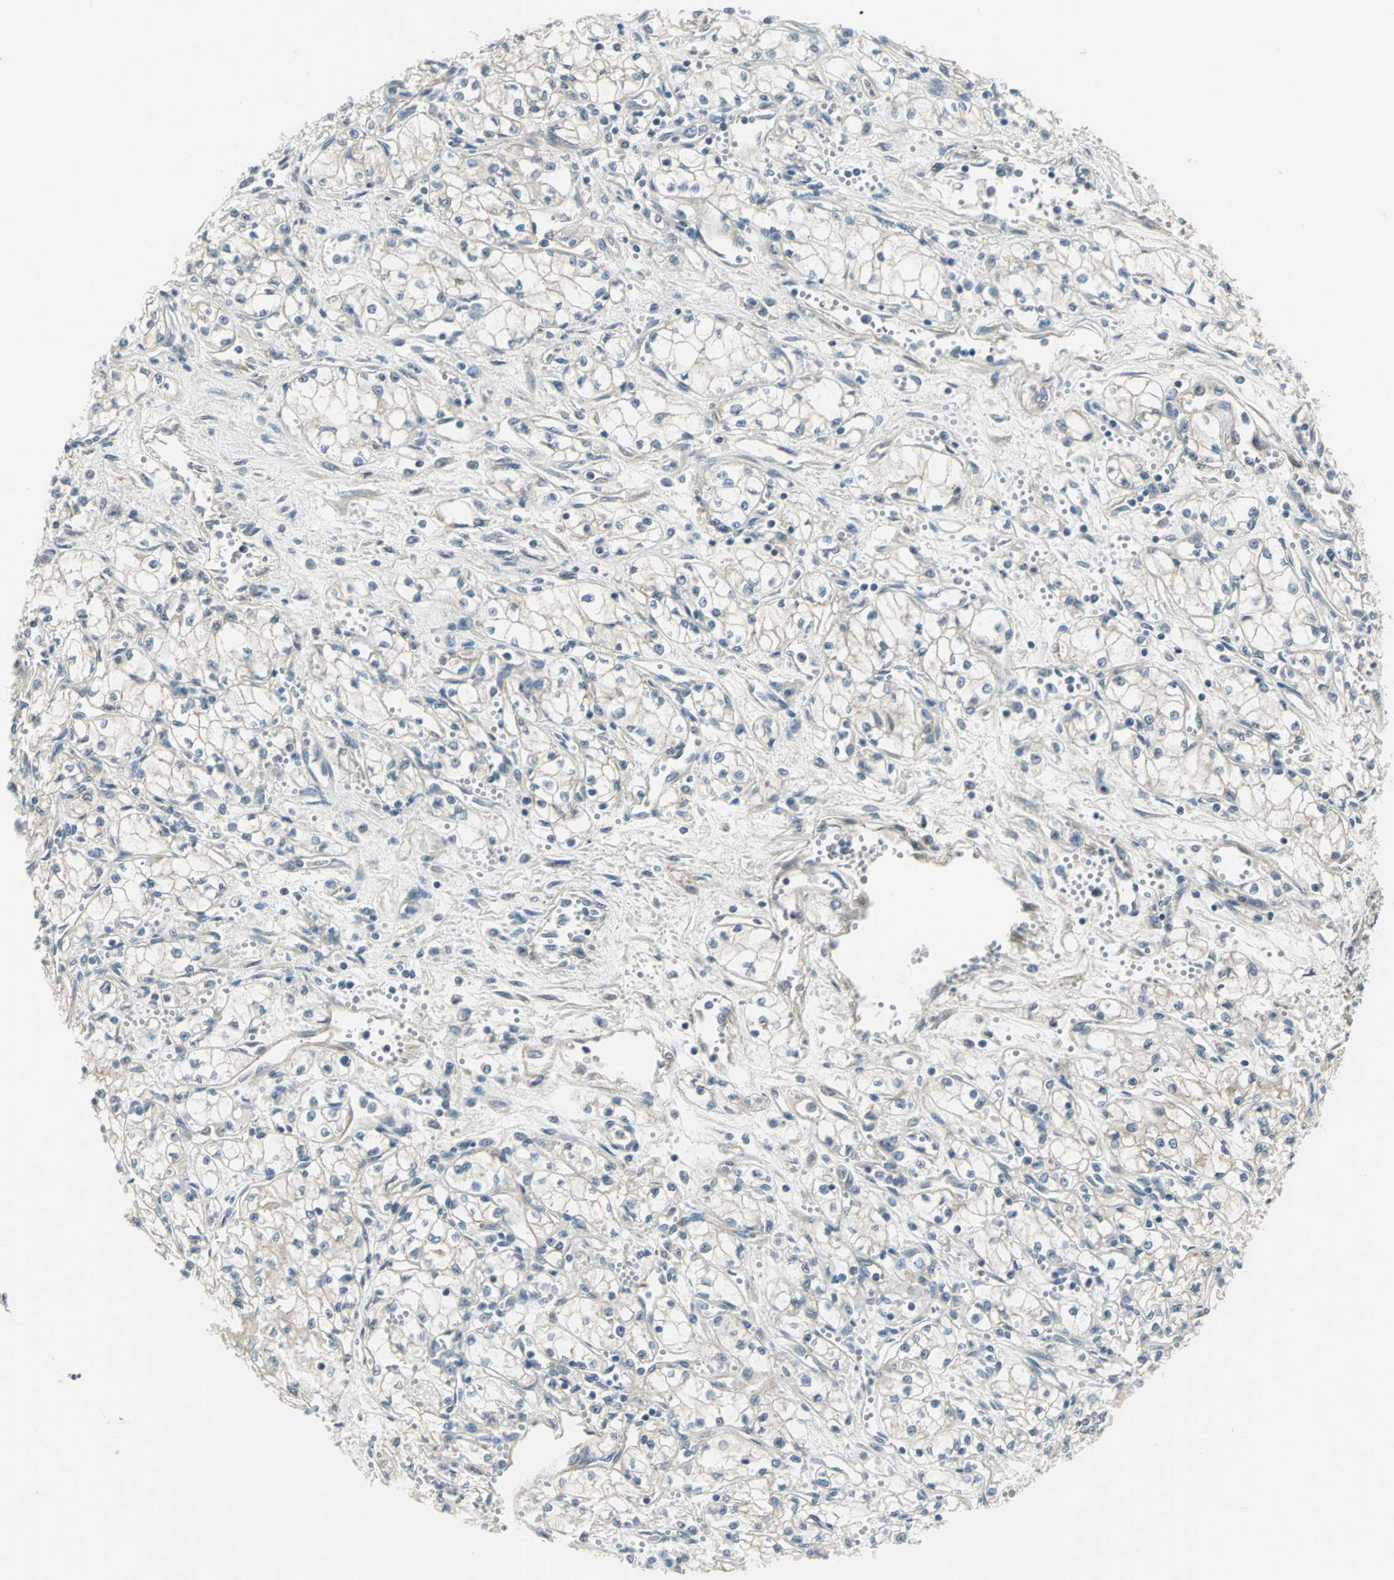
{"staining": {"intensity": "negative", "quantity": "none", "location": "none"}, "tissue": "renal cancer", "cell_type": "Tumor cells", "image_type": "cancer", "snomed": [{"axis": "morphology", "description": "Normal tissue, NOS"}, {"axis": "morphology", "description": "Adenocarcinoma, NOS"}, {"axis": "topography", "description": "Kidney"}], "caption": "The micrograph shows no staining of tumor cells in renal adenocarcinoma. The staining is performed using DAB brown chromogen with nuclei counter-stained in using hematoxylin.", "gene": "PRKAA1", "patient": {"sex": "male", "age": 59}}